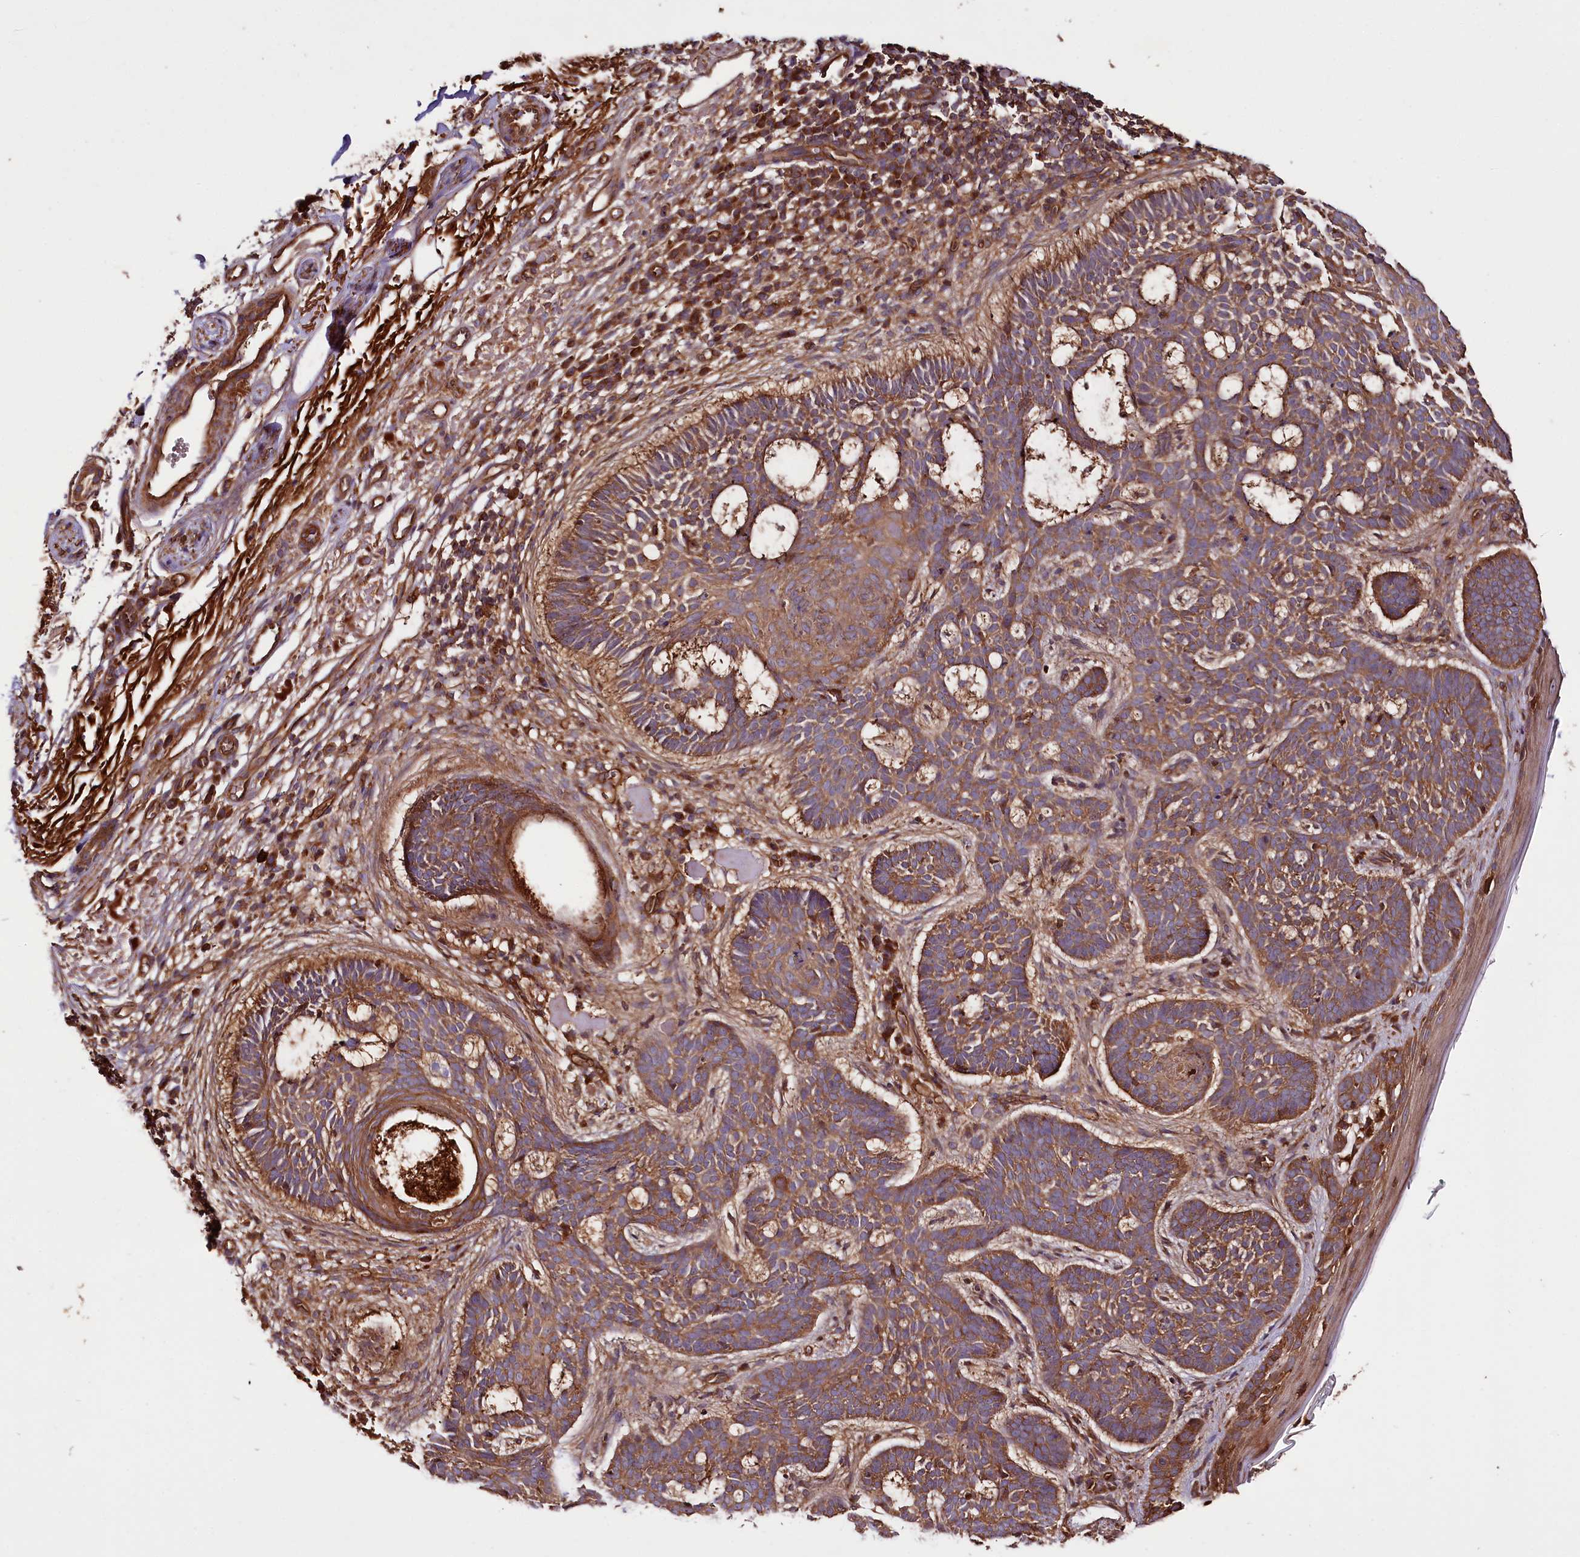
{"staining": {"intensity": "moderate", "quantity": ">75%", "location": "cytoplasmic/membranous"}, "tissue": "skin cancer", "cell_type": "Tumor cells", "image_type": "cancer", "snomed": [{"axis": "morphology", "description": "Basal cell carcinoma"}, {"axis": "topography", "description": "Skin"}], "caption": "Immunohistochemistry histopathology image of human basal cell carcinoma (skin) stained for a protein (brown), which shows medium levels of moderate cytoplasmic/membranous positivity in approximately >75% of tumor cells.", "gene": "CEP295", "patient": {"sex": "male", "age": 85}}